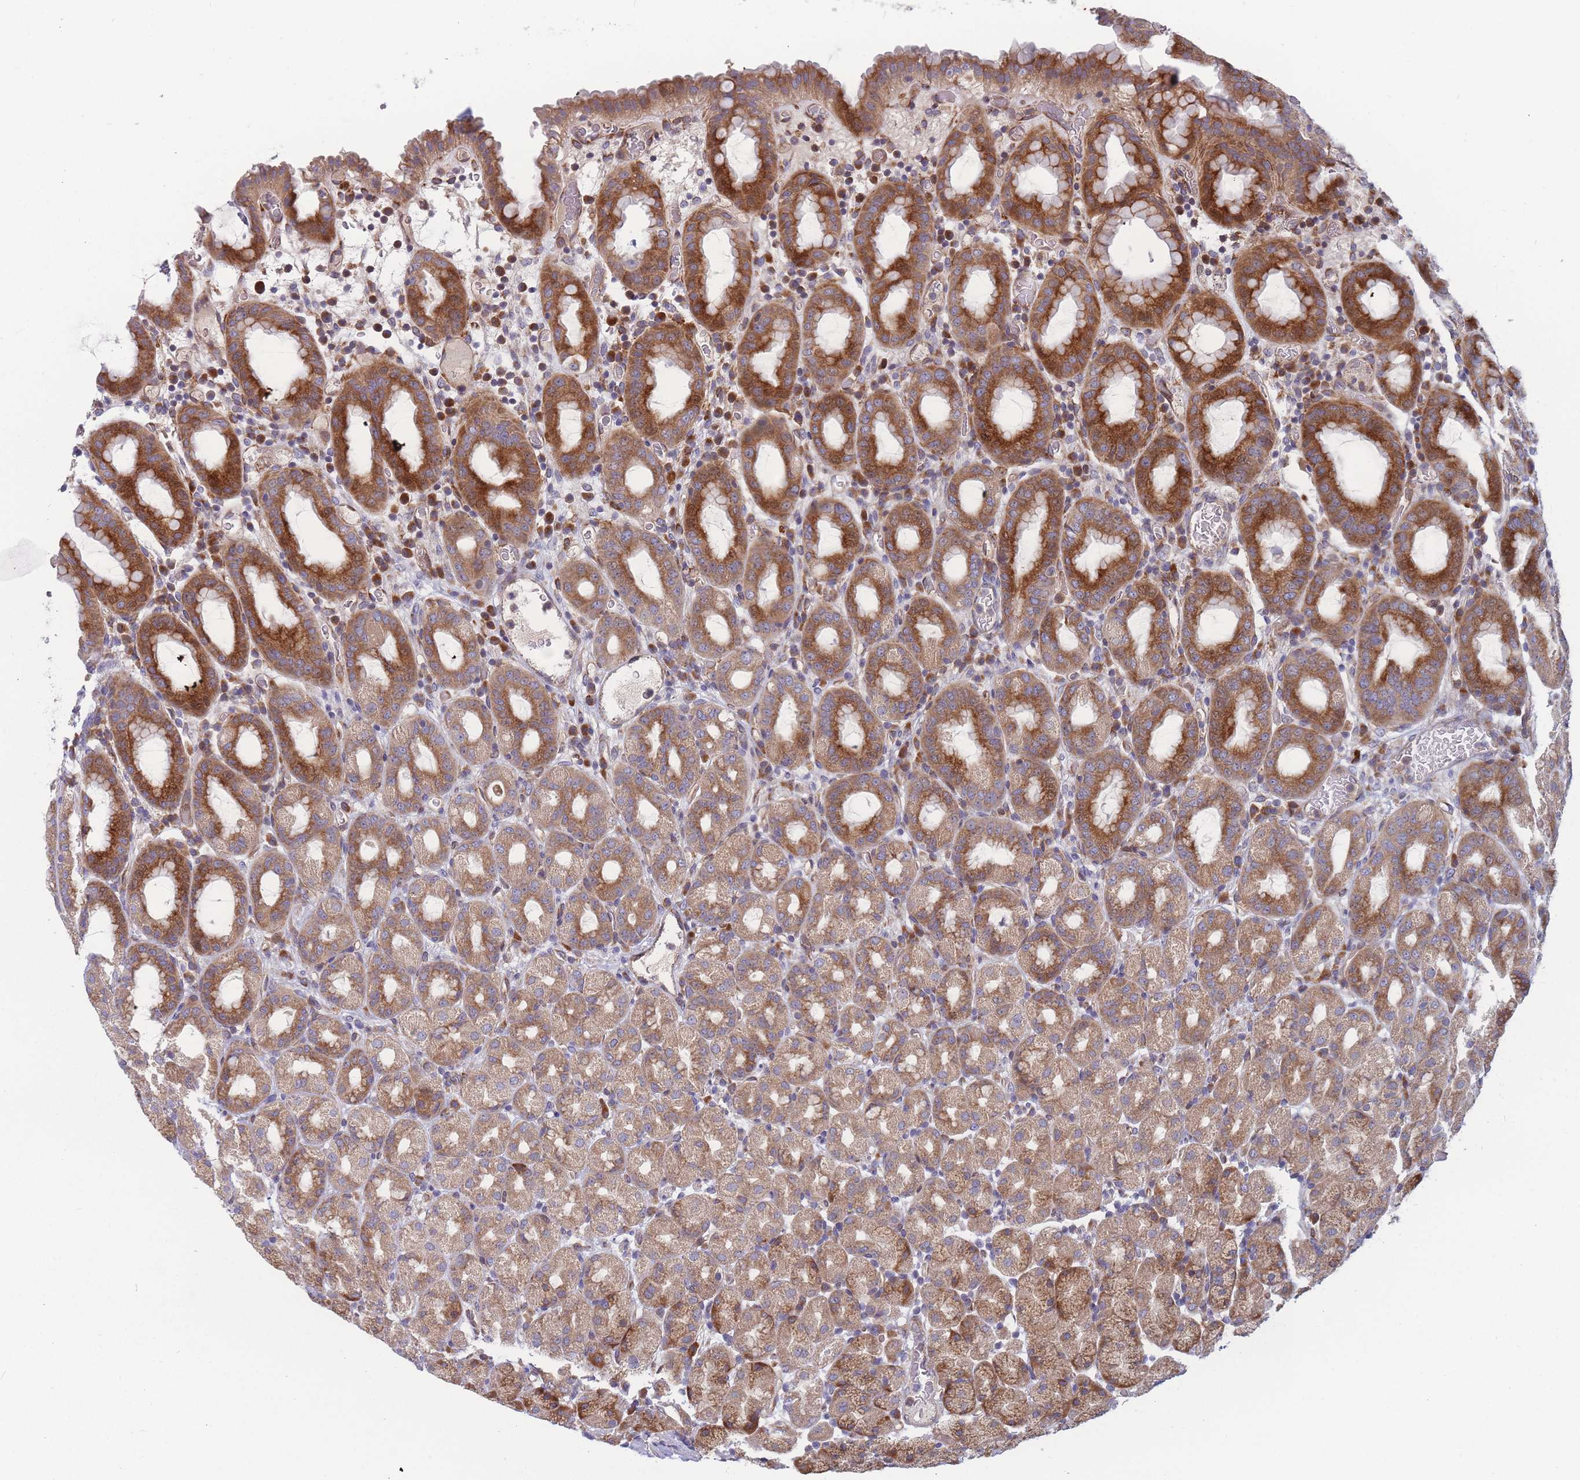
{"staining": {"intensity": "moderate", "quantity": ">75%", "location": "cytoplasmic/membranous,nuclear"}, "tissue": "stomach", "cell_type": "Glandular cells", "image_type": "normal", "snomed": [{"axis": "morphology", "description": "Normal tissue, NOS"}, {"axis": "topography", "description": "Stomach, upper"}, {"axis": "topography", "description": "Stomach, lower"}, {"axis": "topography", "description": "Small intestine"}], "caption": "An image of stomach stained for a protein exhibits moderate cytoplasmic/membranous,nuclear brown staining in glandular cells. (Brightfield microscopy of DAB IHC at high magnification).", "gene": "TMEM131L", "patient": {"sex": "male", "age": 68}}